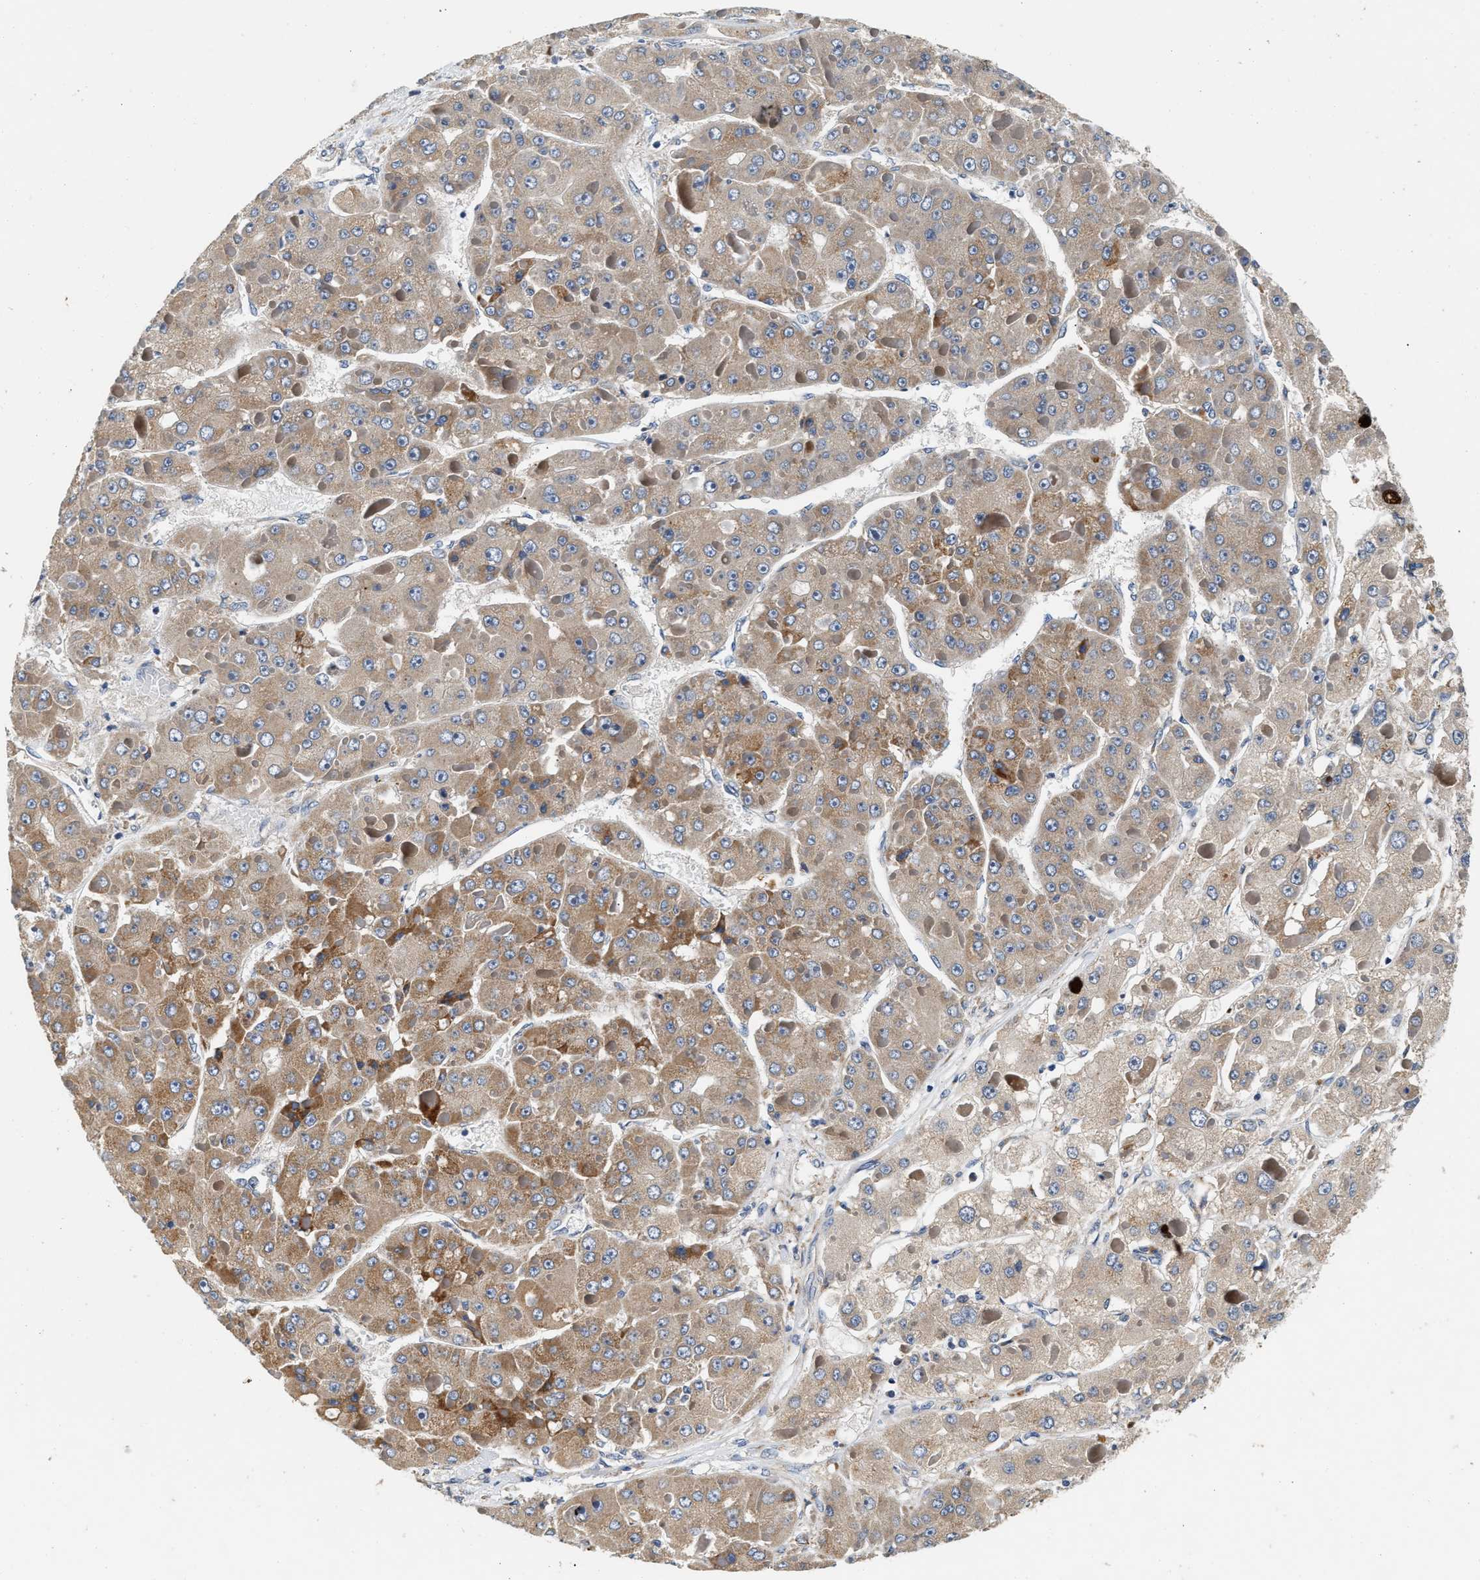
{"staining": {"intensity": "moderate", "quantity": "25%-75%", "location": "cytoplasmic/membranous"}, "tissue": "liver cancer", "cell_type": "Tumor cells", "image_type": "cancer", "snomed": [{"axis": "morphology", "description": "Carcinoma, Hepatocellular, NOS"}, {"axis": "topography", "description": "Liver"}], "caption": "A high-resolution image shows immunohistochemistry (IHC) staining of liver hepatocellular carcinoma, which shows moderate cytoplasmic/membranous positivity in approximately 25%-75% of tumor cells.", "gene": "IFT74", "patient": {"sex": "female", "age": 73}}